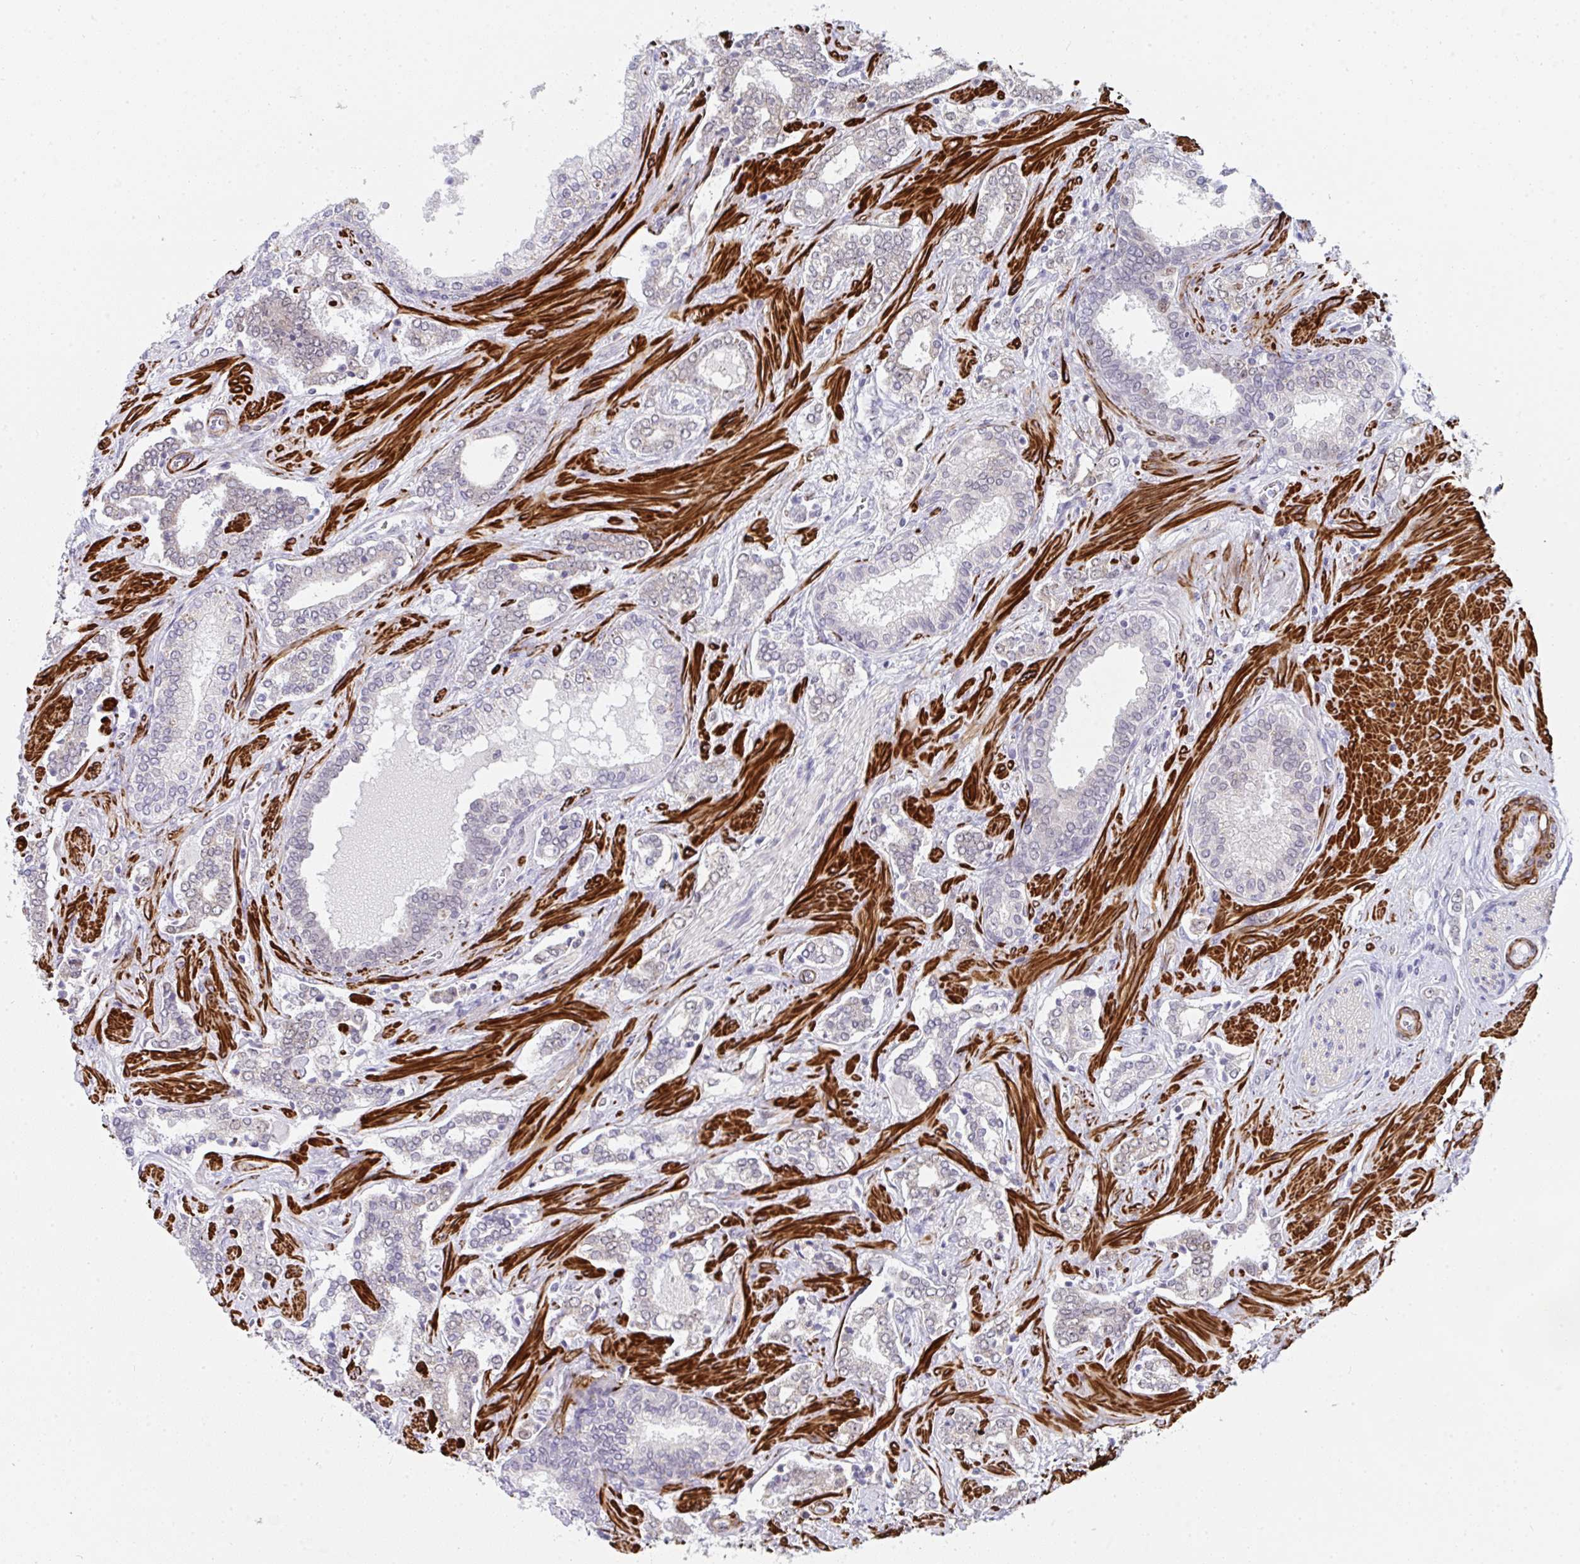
{"staining": {"intensity": "weak", "quantity": "<25%", "location": "nuclear"}, "tissue": "prostate cancer", "cell_type": "Tumor cells", "image_type": "cancer", "snomed": [{"axis": "morphology", "description": "Adenocarcinoma, High grade"}, {"axis": "topography", "description": "Prostate"}], "caption": "Tumor cells are negative for protein expression in human adenocarcinoma (high-grade) (prostate).", "gene": "GINS2", "patient": {"sex": "male", "age": 60}}